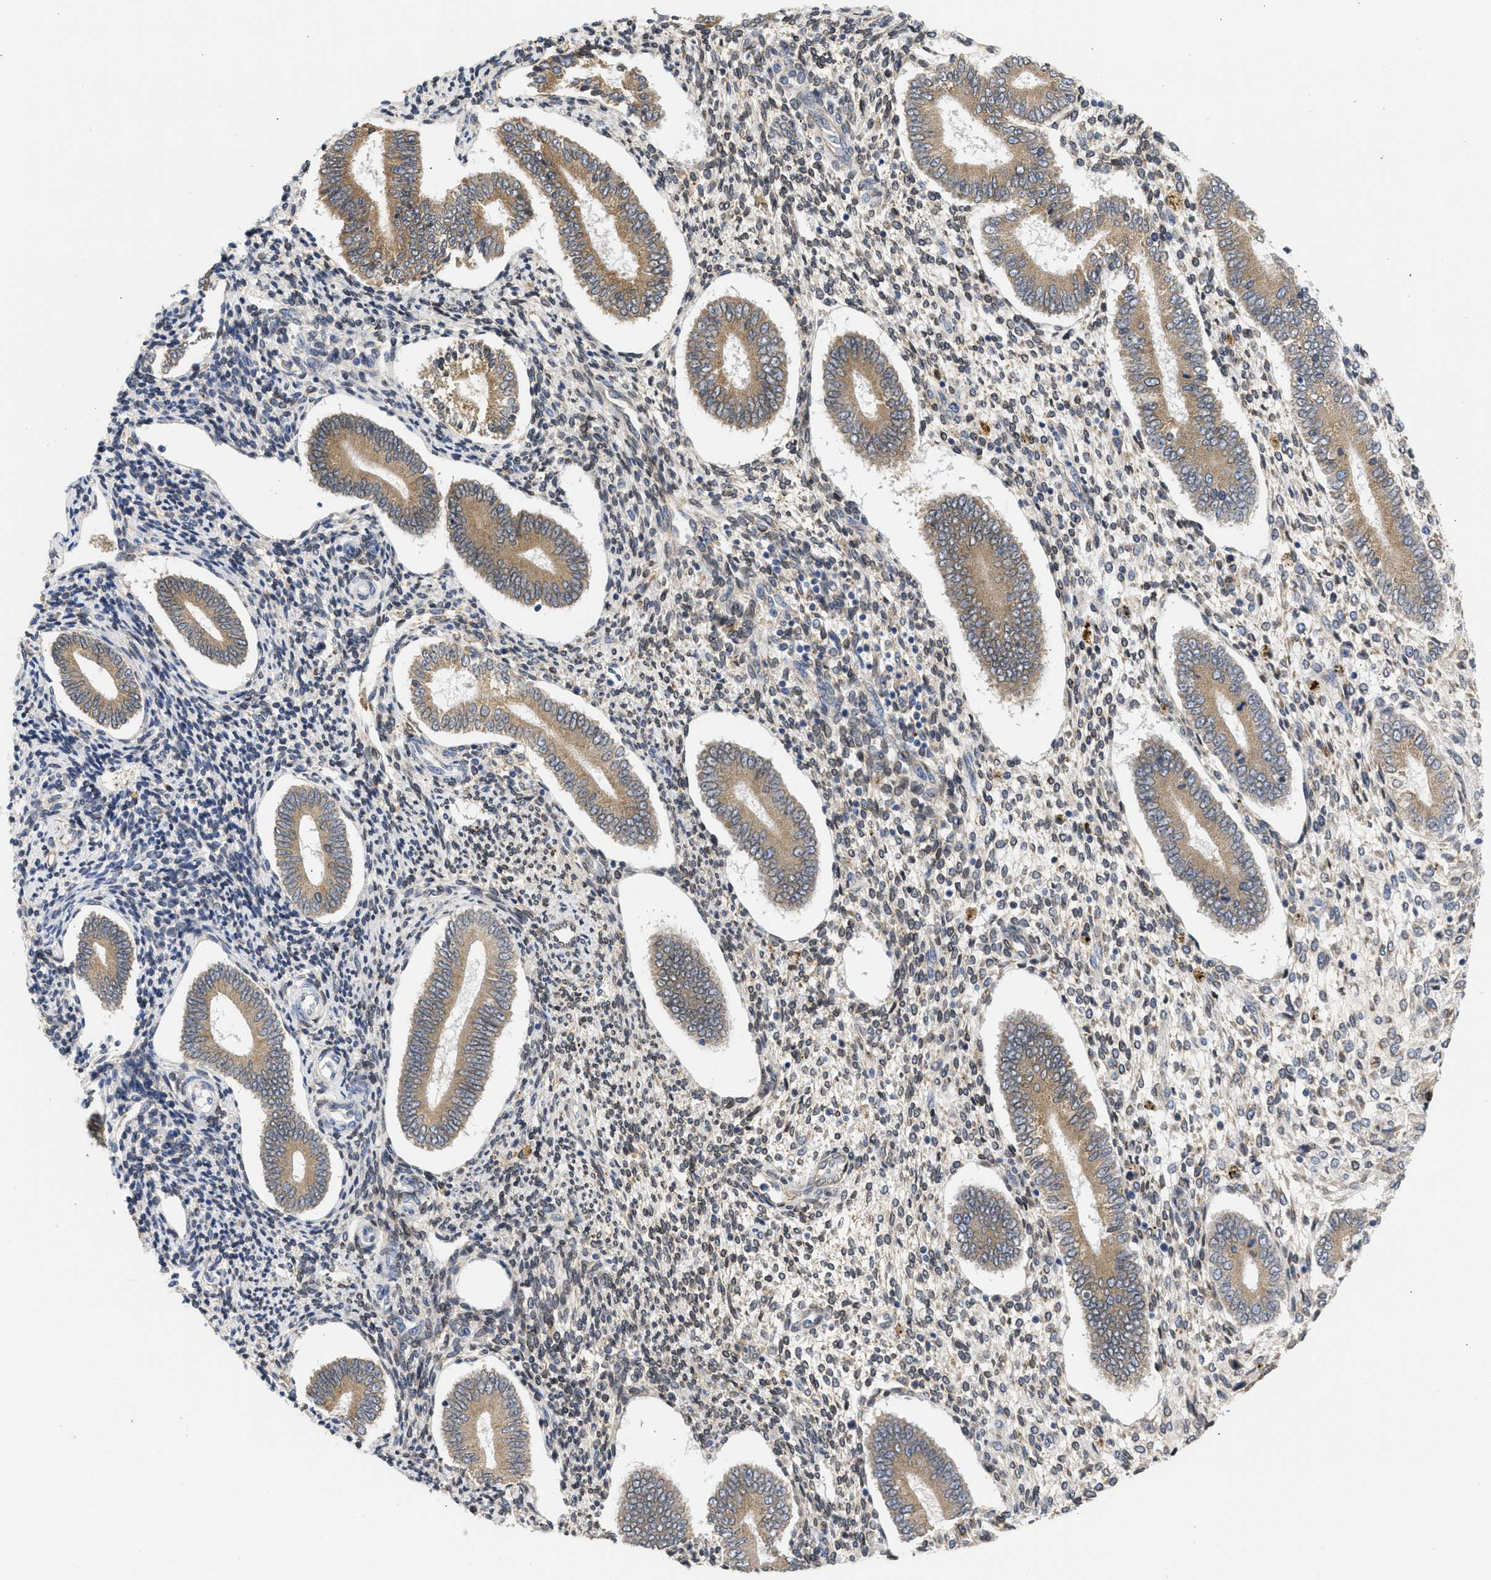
{"staining": {"intensity": "moderate", "quantity": "25%-75%", "location": "cytoplasmic/membranous"}, "tissue": "endometrium", "cell_type": "Cells in endometrial stroma", "image_type": "normal", "snomed": [{"axis": "morphology", "description": "Normal tissue, NOS"}, {"axis": "topography", "description": "Endometrium"}], "caption": "Endometrium was stained to show a protein in brown. There is medium levels of moderate cytoplasmic/membranous expression in approximately 25%-75% of cells in endometrial stroma. The staining was performed using DAB (3,3'-diaminobenzidine) to visualize the protein expression in brown, while the nuclei were stained in blue with hematoxylin (Magnification: 20x).", "gene": "TMED1", "patient": {"sex": "female", "age": 42}}